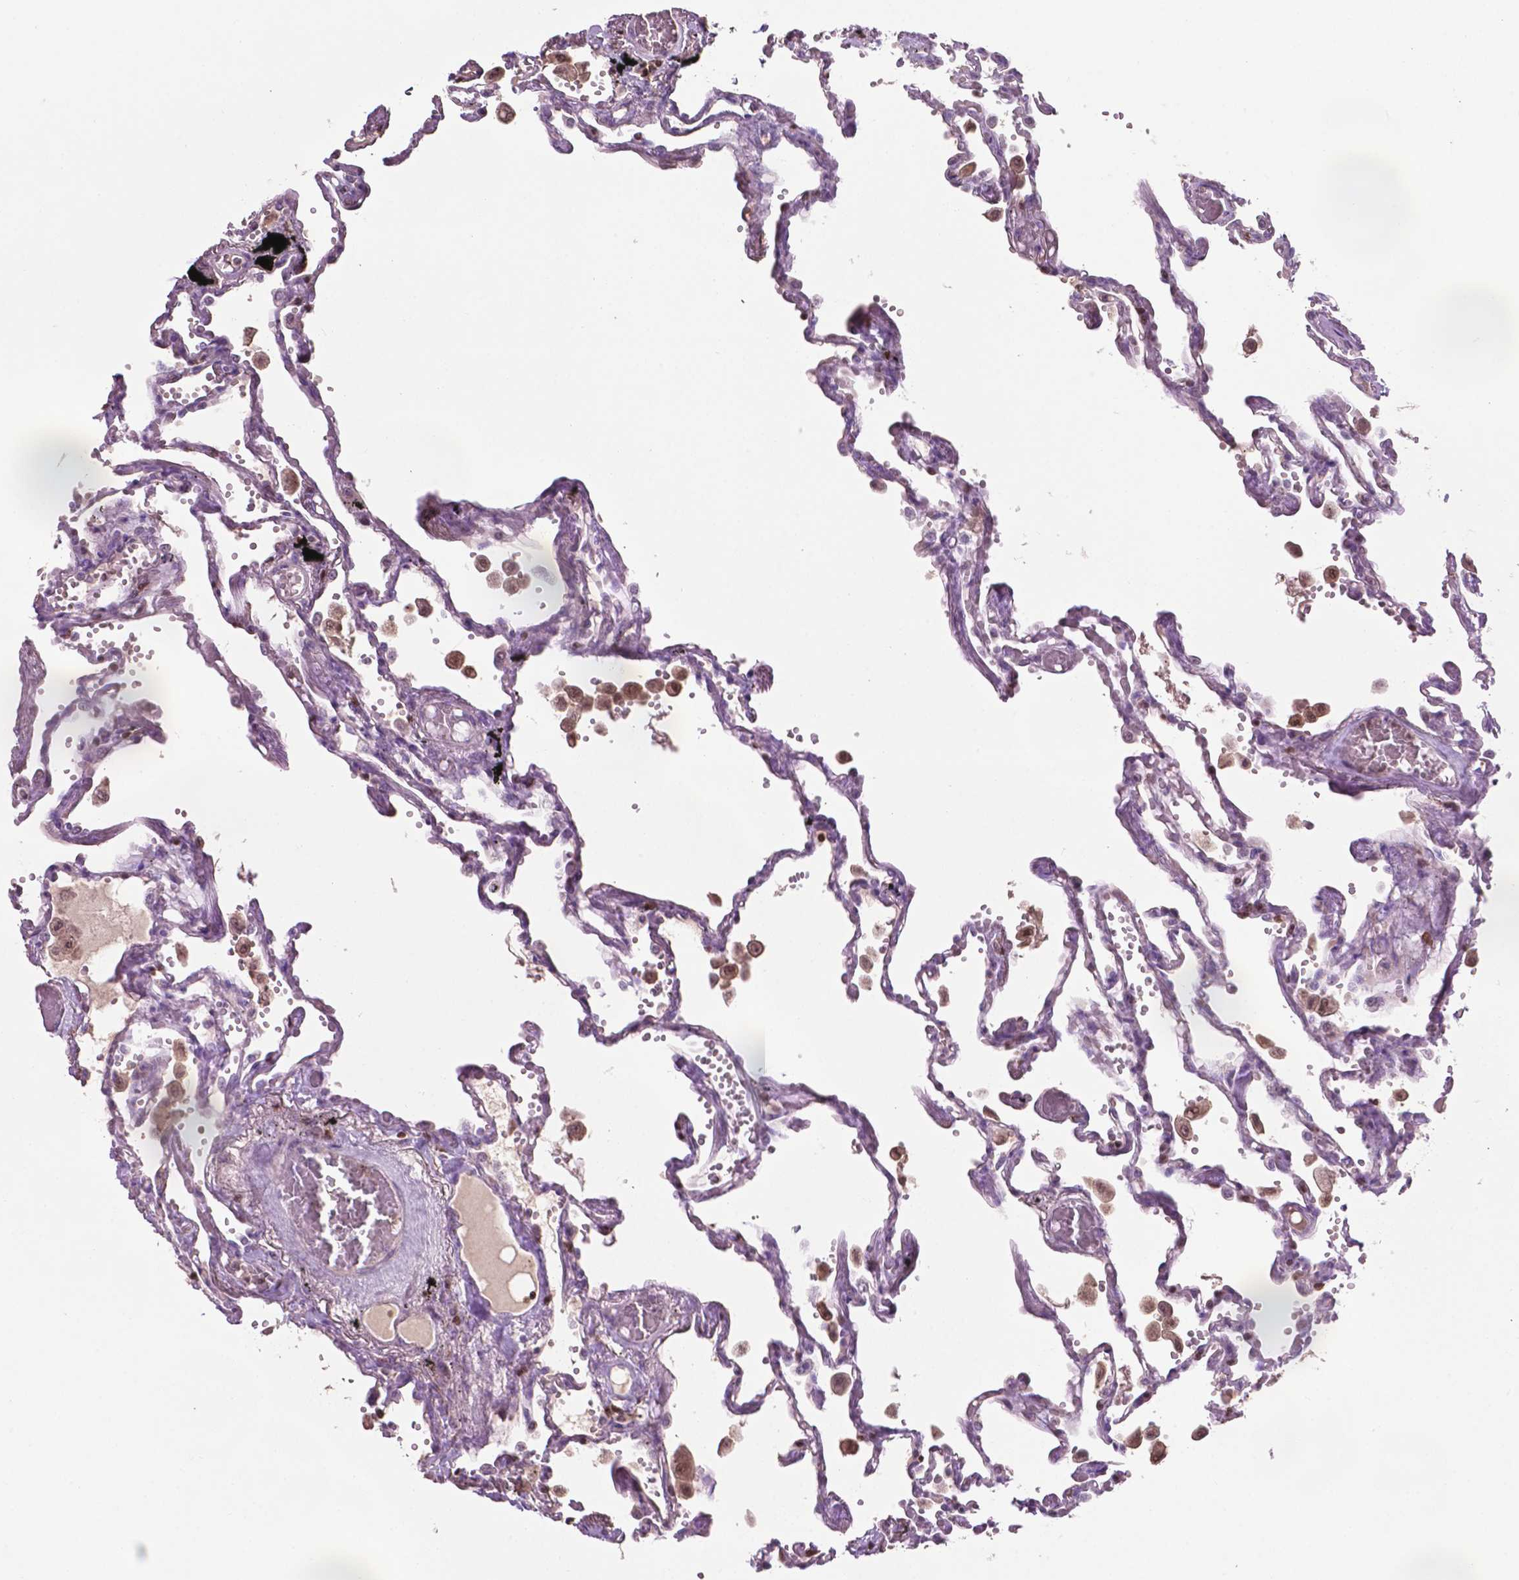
{"staining": {"intensity": "negative", "quantity": "none", "location": "none"}, "tissue": "lung", "cell_type": "Alveolar cells", "image_type": "normal", "snomed": [{"axis": "morphology", "description": "Normal tissue, NOS"}, {"axis": "morphology", "description": "Adenocarcinoma, NOS"}, {"axis": "topography", "description": "Cartilage tissue"}, {"axis": "topography", "description": "Lung"}], "caption": "High magnification brightfield microscopy of normal lung stained with DAB (3,3'-diaminobenzidine) (brown) and counterstained with hematoxylin (blue): alveolar cells show no significant positivity. Nuclei are stained in blue.", "gene": "TBC1D10C", "patient": {"sex": "female", "age": 67}}